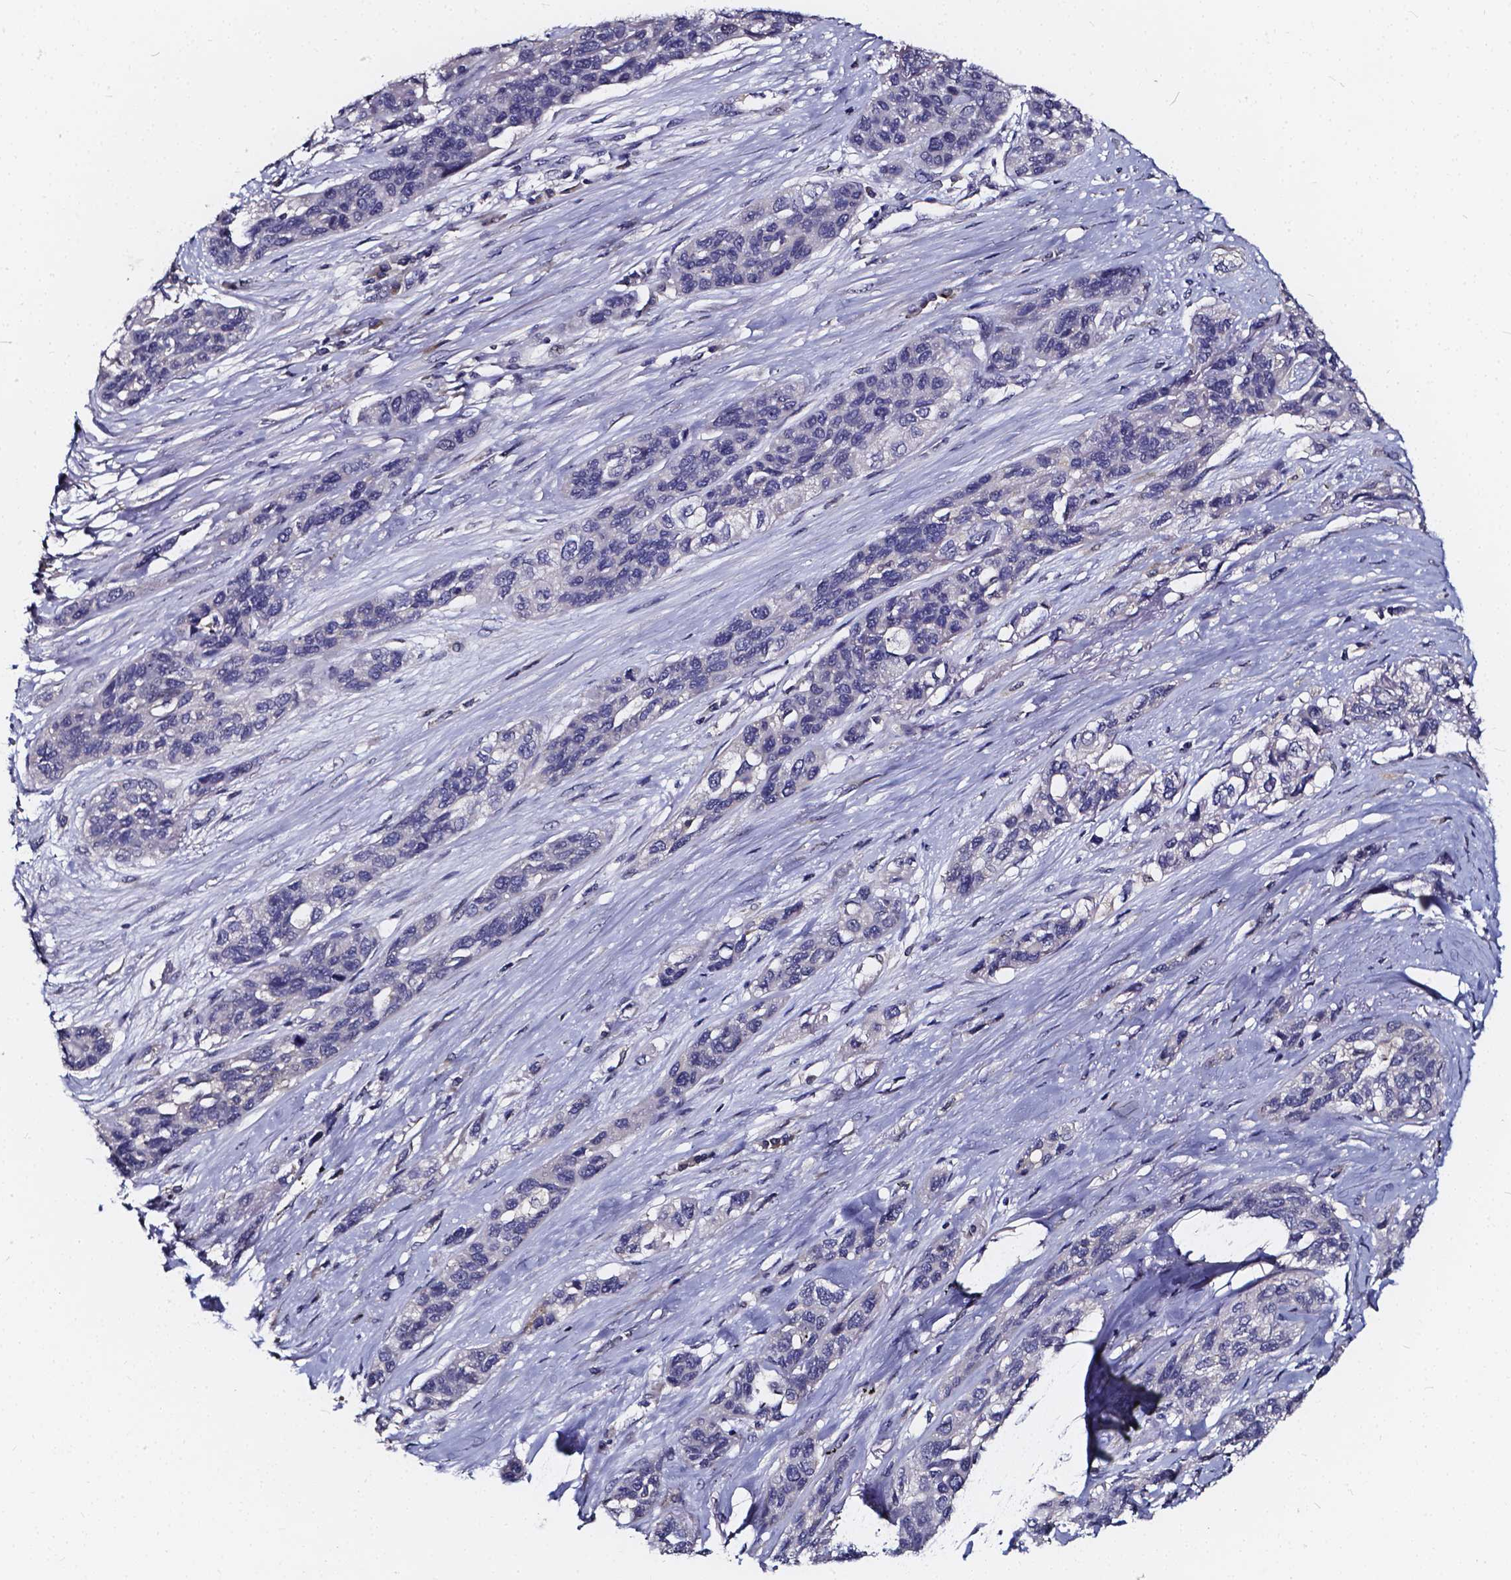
{"staining": {"intensity": "negative", "quantity": "none", "location": "none"}, "tissue": "lung cancer", "cell_type": "Tumor cells", "image_type": "cancer", "snomed": [{"axis": "morphology", "description": "Squamous cell carcinoma, NOS"}, {"axis": "topography", "description": "Lung"}], "caption": "This histopathology image is of squamous cell carcinoma (lung) stained with immunohistochemistry to label a protein in brown with the nuclei are counter-stained blue. There is no positivity in tumor cells.", "gene": "SOWAHA", "patient": {"sex": "female", "age": 70}}